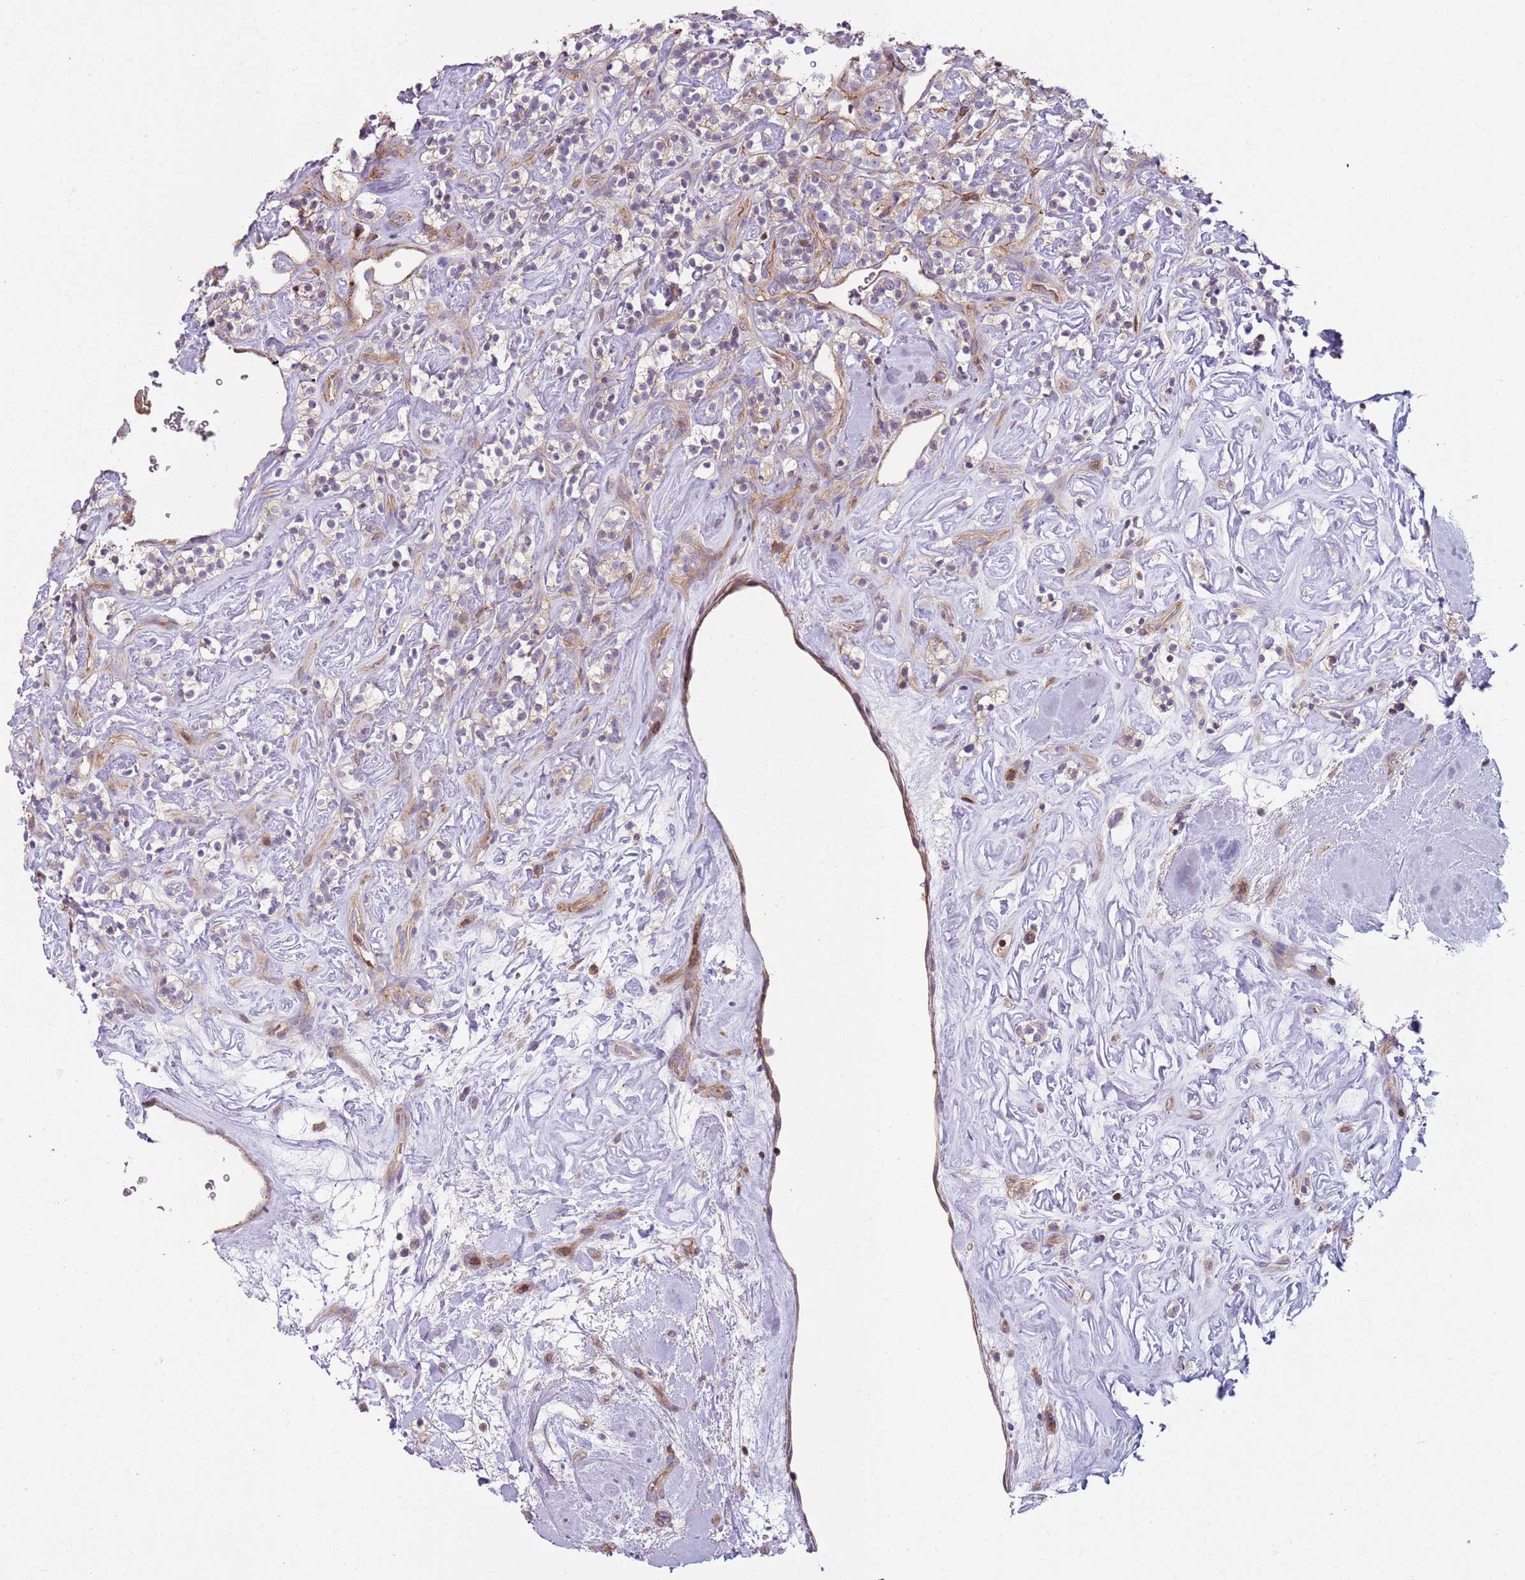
{"staining": {"intensity": "weak", "quantity": "25%-75%", "location": "cytoplasmic/membranous"}, "tissue": "renal cancer", "cell_type": "Tumor cells", "image_type": "cancer", "snomed": [{"axis": "morphology", "description": "Adenocarcinoma, NOS"}, {"axis": "topography", "description": "Kidney"}], "caption": "An image of renal cancer stained for a protein demonstrates weak cytoplasmic/membranous brown staining in tumor cells.", "gene": "GNAI3", "patient": {"sex": "male", "age": 77}}